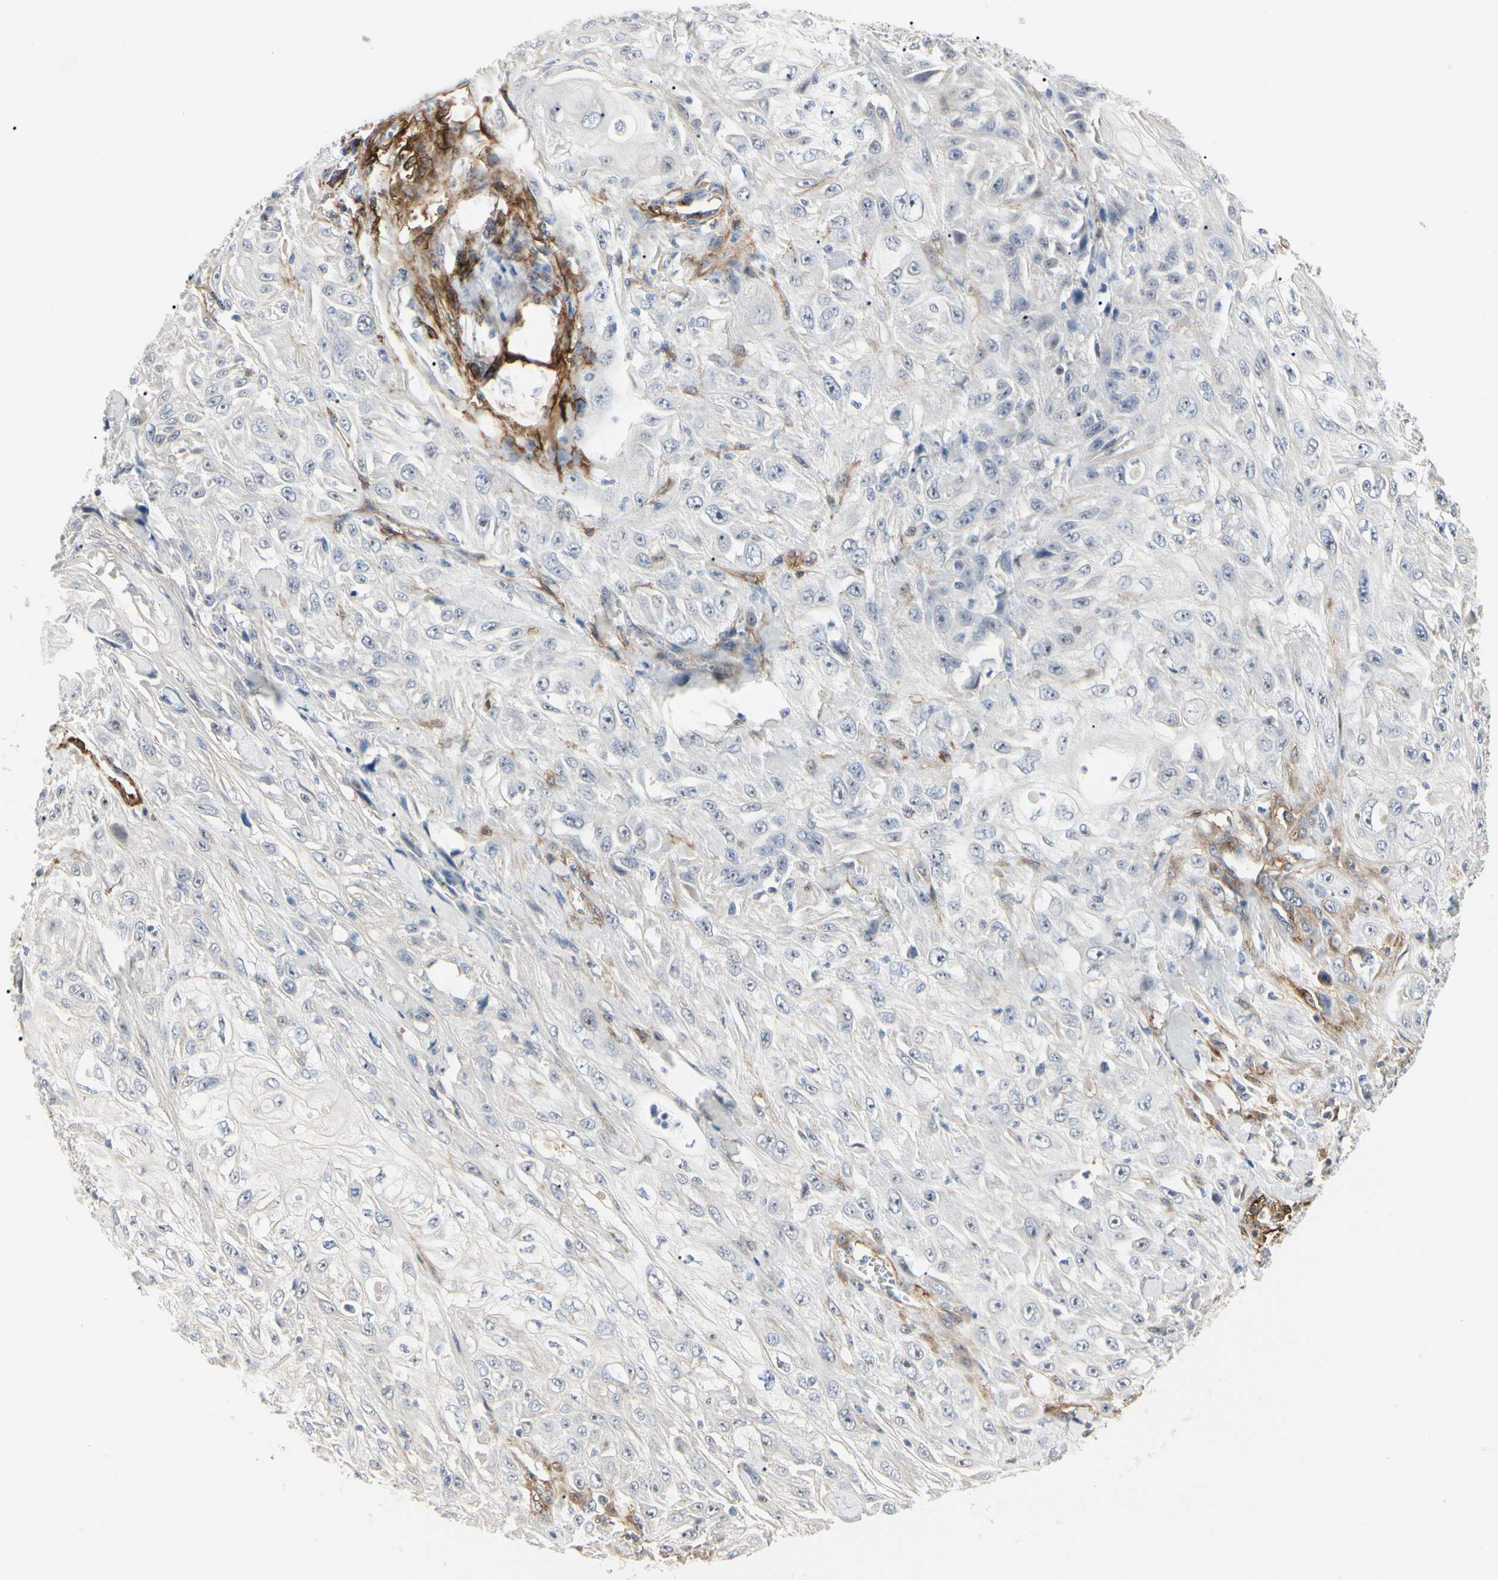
{"staining": {"intensity": "negative", "quantity": "none", "location": "none"}, "tissue": "skin cancer", "cell_type": "Tumor cells", "image_type": "cancer", "snomed": [{"axis": "morphology", "description": "Squamous cell carcinoma, NOS"}, {"axis": "morphology", "description": "Squamous cell carcinoma, metastatic, NOS"}, {"axis": "topography", "description": "Skin"}, {"axis": "topography", "description": "Lymph node"}], "caption": "Immunohistochemistry histopathology image of skin squamous cell carcinoma stained for a protein (brown), which demonstrates no expression in tumor cells. Brightfield microscopy of immunohistochemistry stained with DAB (brown) and hematoxylin (blue), captured at high magnification.", "gene": "GGT5", "patient": {"sex": "male", "age": 75}}